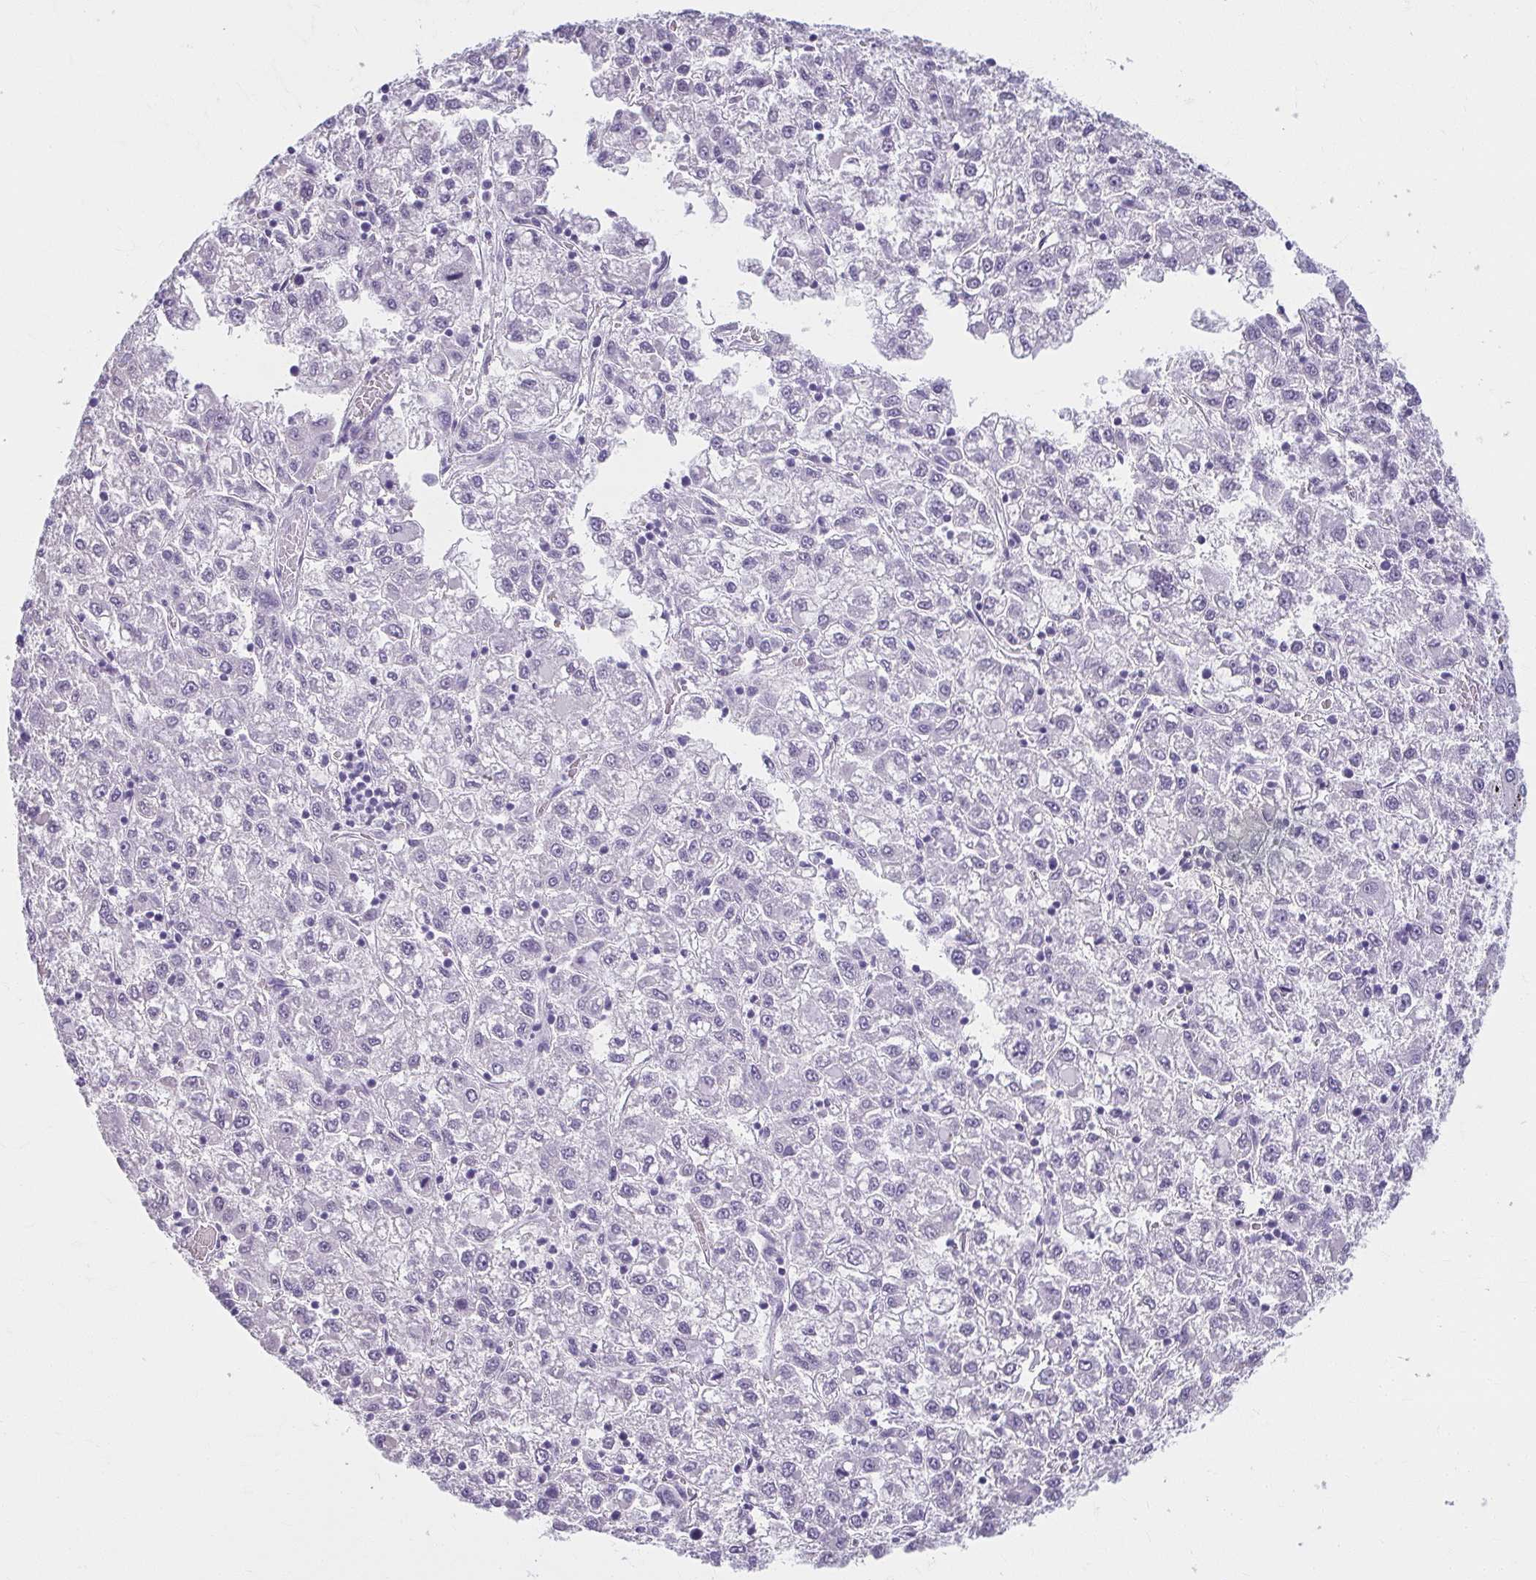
{"staining": {"intensity": "negative", "quantity": "none", "location": "none"}, "tissue": "liver cancer", "cell_type": "Tumor cells", "image_type": "cancer", "snomed": [{"axis": "morphology", "description": "Carcinoma, Hepatocellular, NOS"}, {"axis": "topography", "description": "Liver"}], "caption": "An image of human liver cancer is negative for staining in tumor cells.", "gene": "MOBP", "patient": {"sex": "male", "age": 40}}